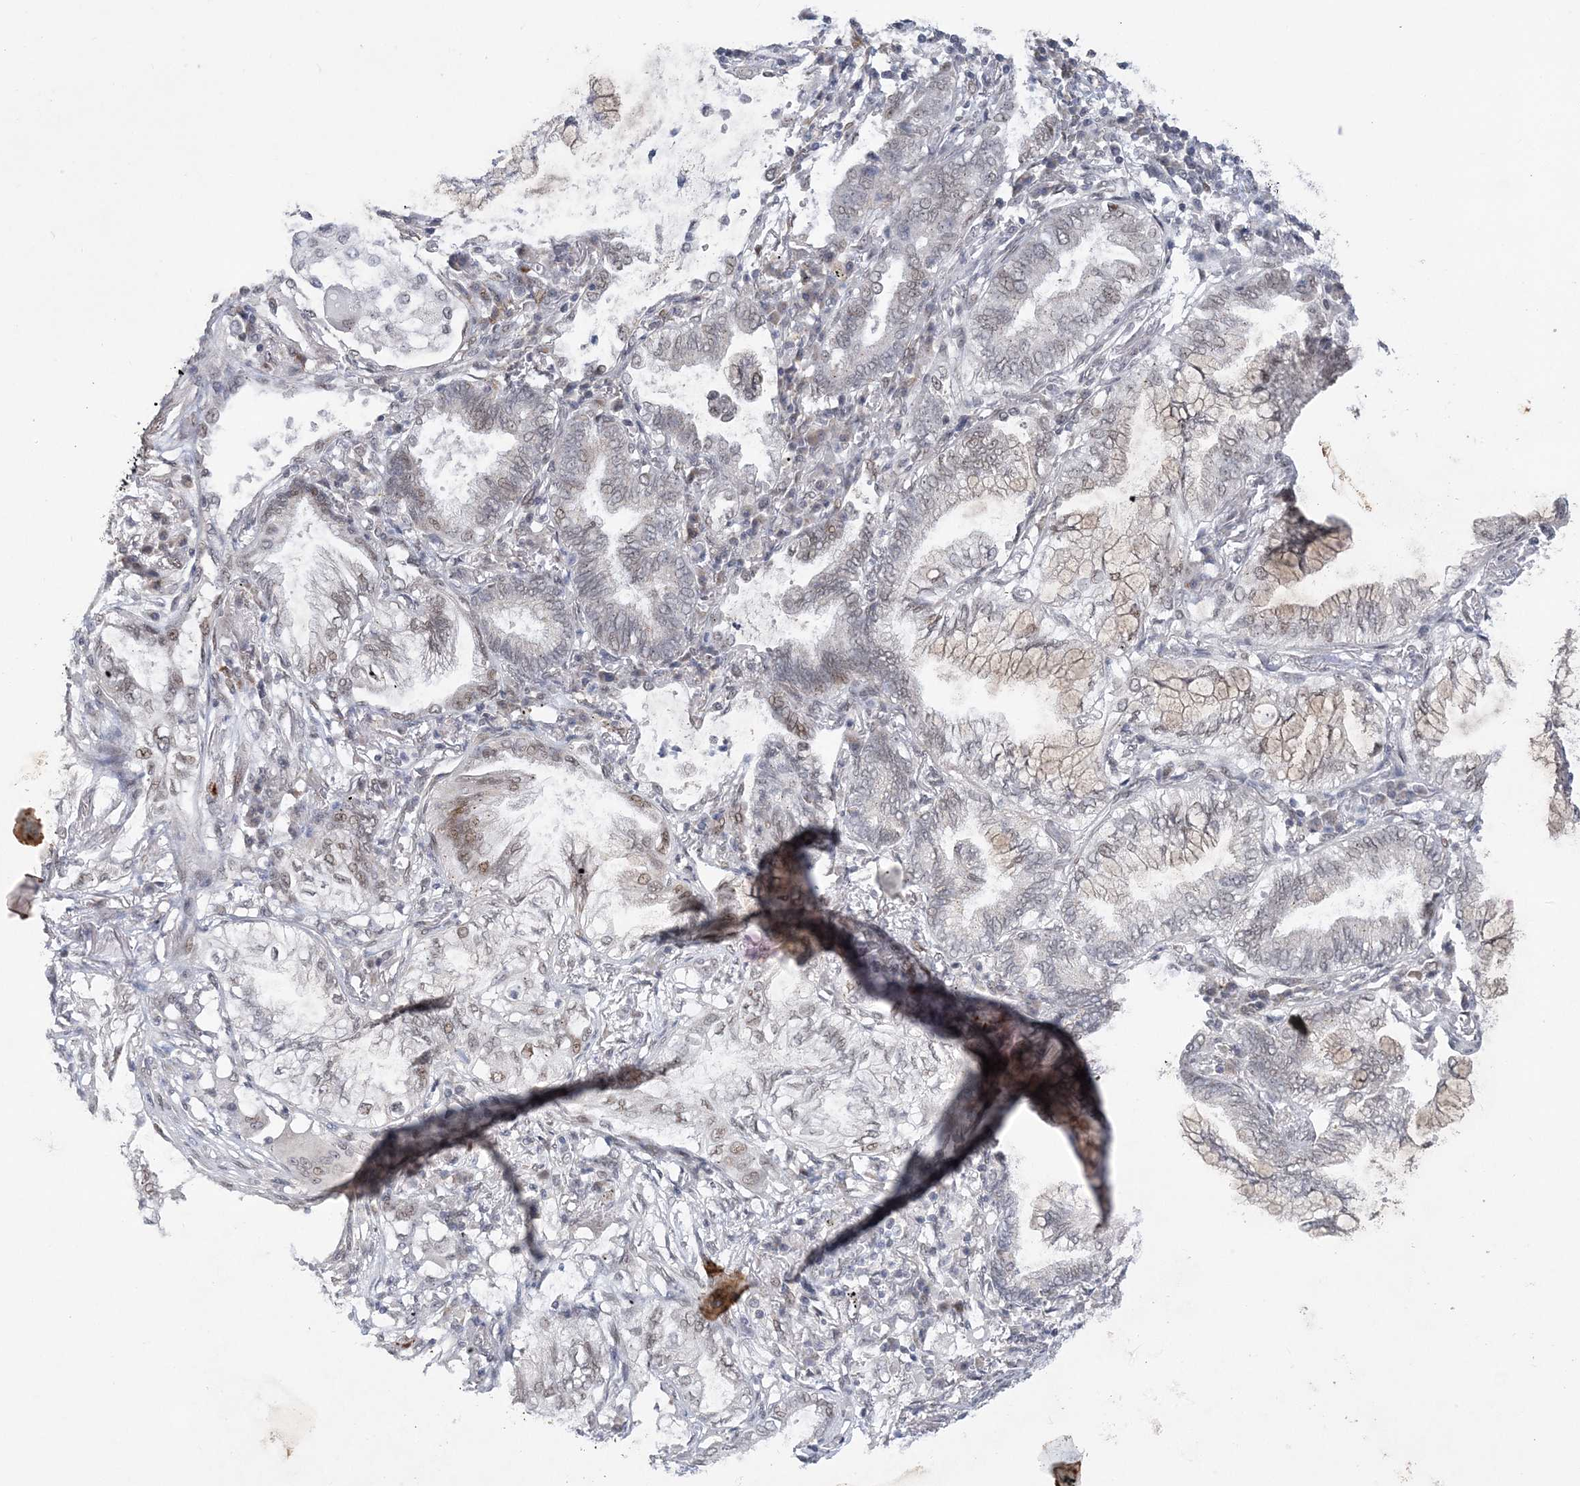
{"staining": {"intensity": "weak", "quantity": "<25%", "location": "nuclear"}, "tissue": "lung cancer", "cell_type": "Tumor cells", "image_type": "cancer", "snomed": [{"axis": "morphology", "description": "Adenocarcinoma, NOS"}, {"axis": "topography", "description": "Lung"}], "caption": "High magnification brightfield microscopy of lung cancer stained with DAB (3,3'-diaminobenzidine) (brown) and counterstained with hematoxylin (blue): tumor cells show no significant positivity.", "gene": "WAC", "patient": {"sex": "female", "age": 70}}